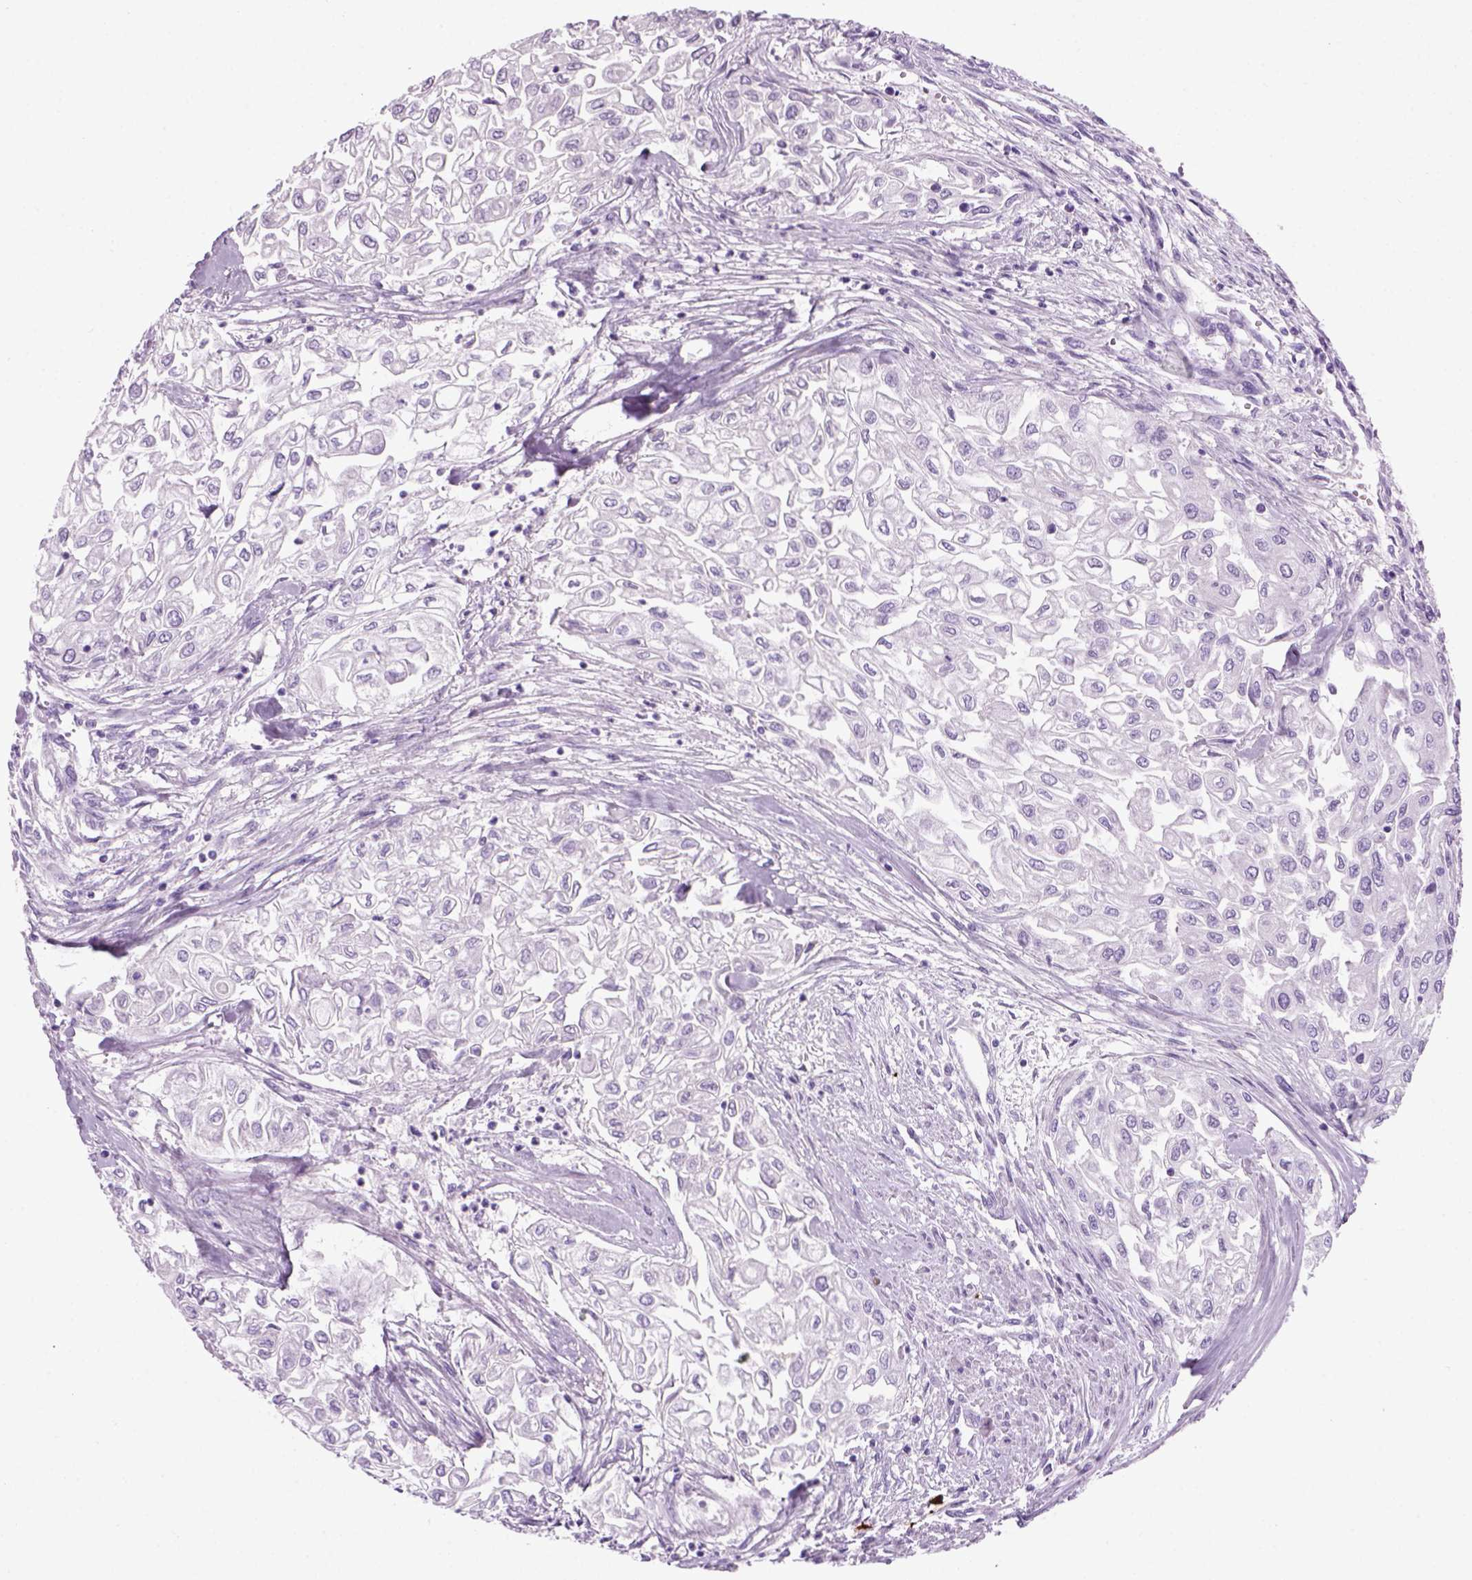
{"staining": {"intensity": "negative", "quantity": "none", "location": "none"}, "tissue": "urothelial cancer", "cell_type": "Tumor cells", "image_type": "cancer", "snomed": [{"axis": "morphology", "description": "Urothelial carcinoma, High grade"}, {"axis": "topography", "description": "Urinary bladder"}], "caption": "DAB (3,3'-diaminobenzidine) immunohistochemical staining of human urothelial cancer demonstrates no significant staining in tumor cells.", "gene": "MZB1", "patient": {"sex": "male", "age": 62}}